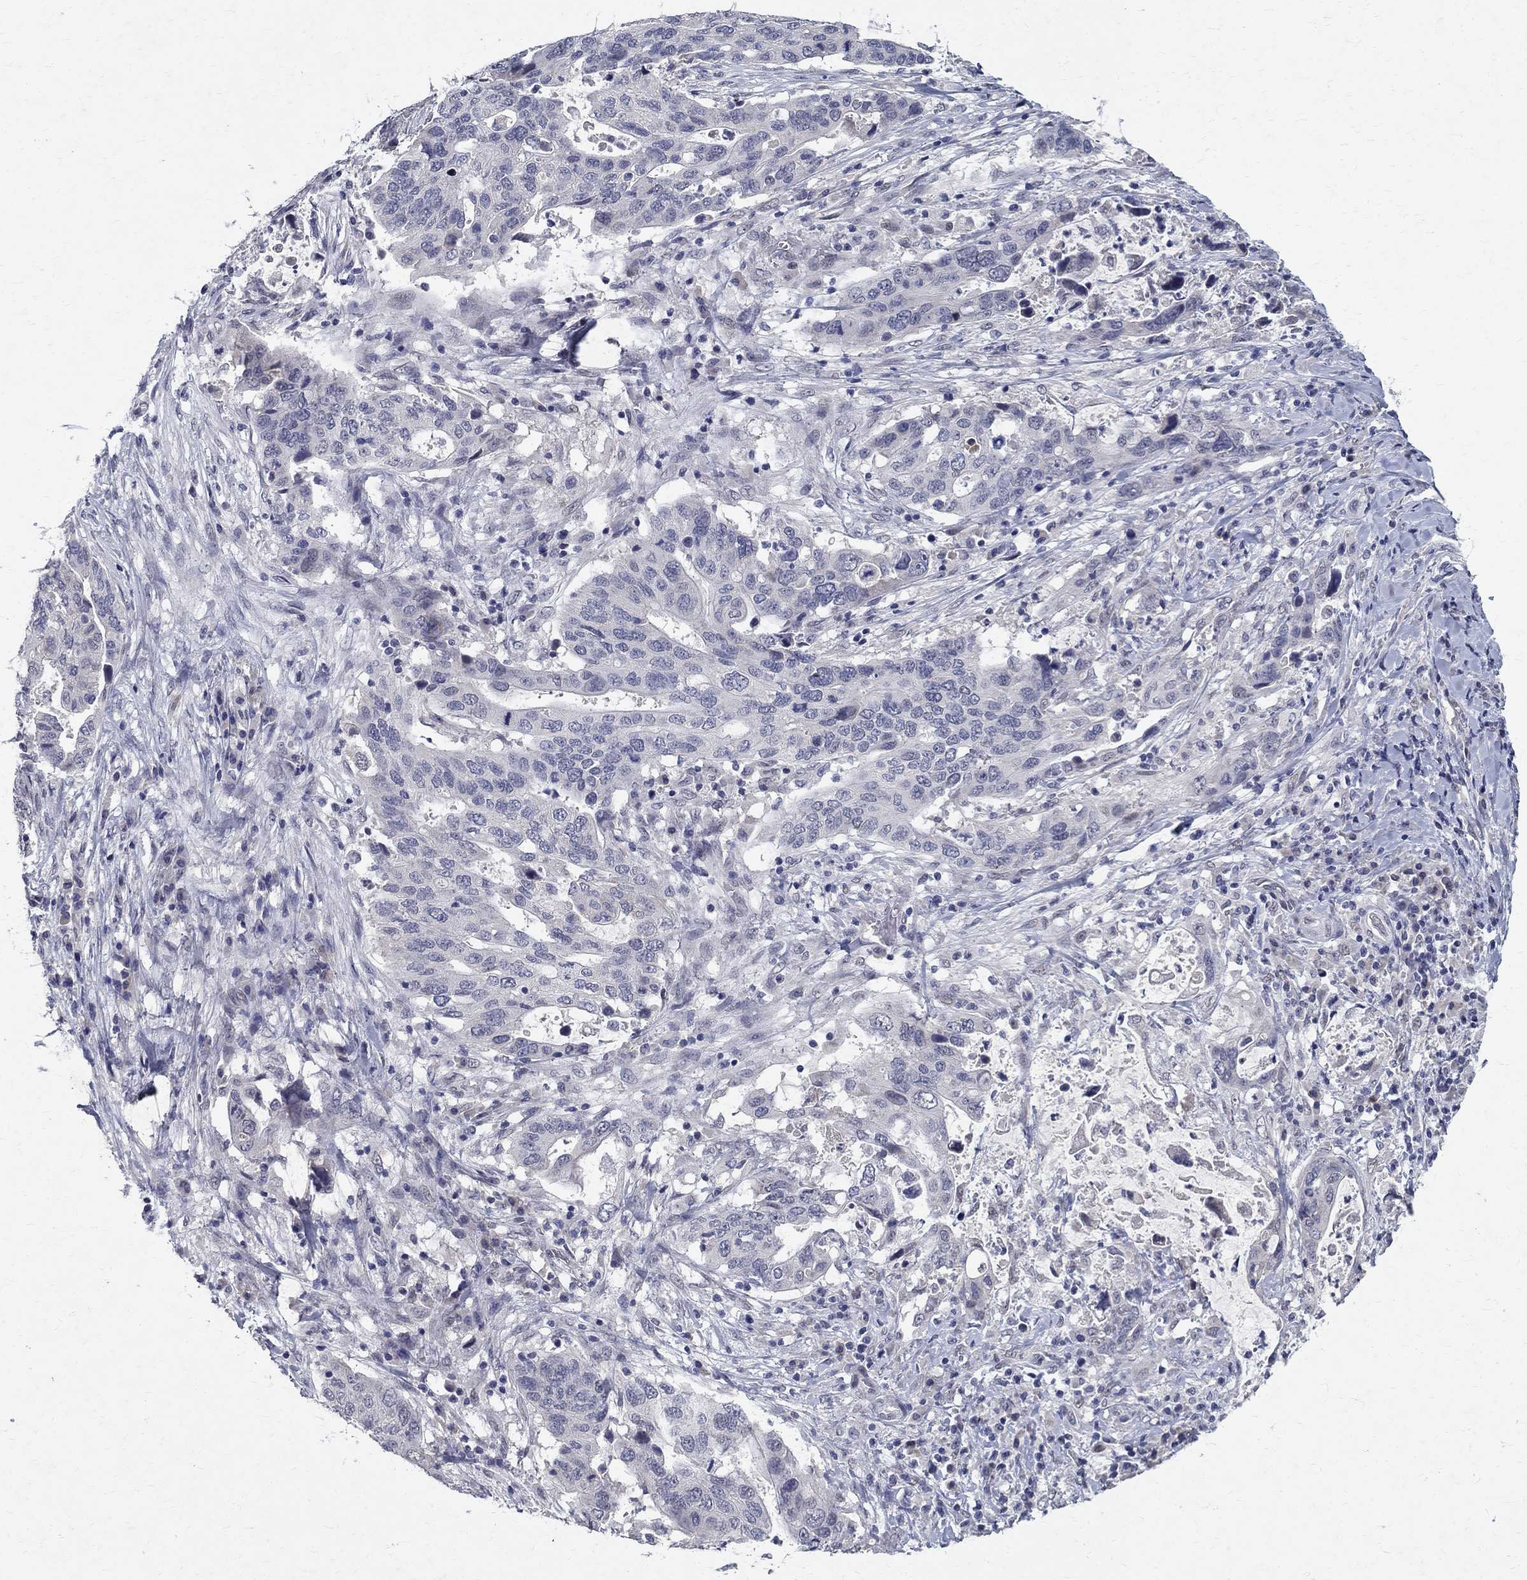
{"staining": {"intensity": "negative", "quantity": "none", "location": "none"}, "tissue": "stomach cancer", "cell_type": "Tumor cells", "image_type": "cancer", "snomed": [{"axis": "morphology", "description": "Adenocarcinoma, NOS"}, {"axis": "topography", "description": "Stomach"}], "caption": "Human stomach adenocarcinoma stained for a protein using IHC reveals no staining in tumor cells.", "gene": "RBFOX1", "patient": {"sex": "male", "age": 54}}